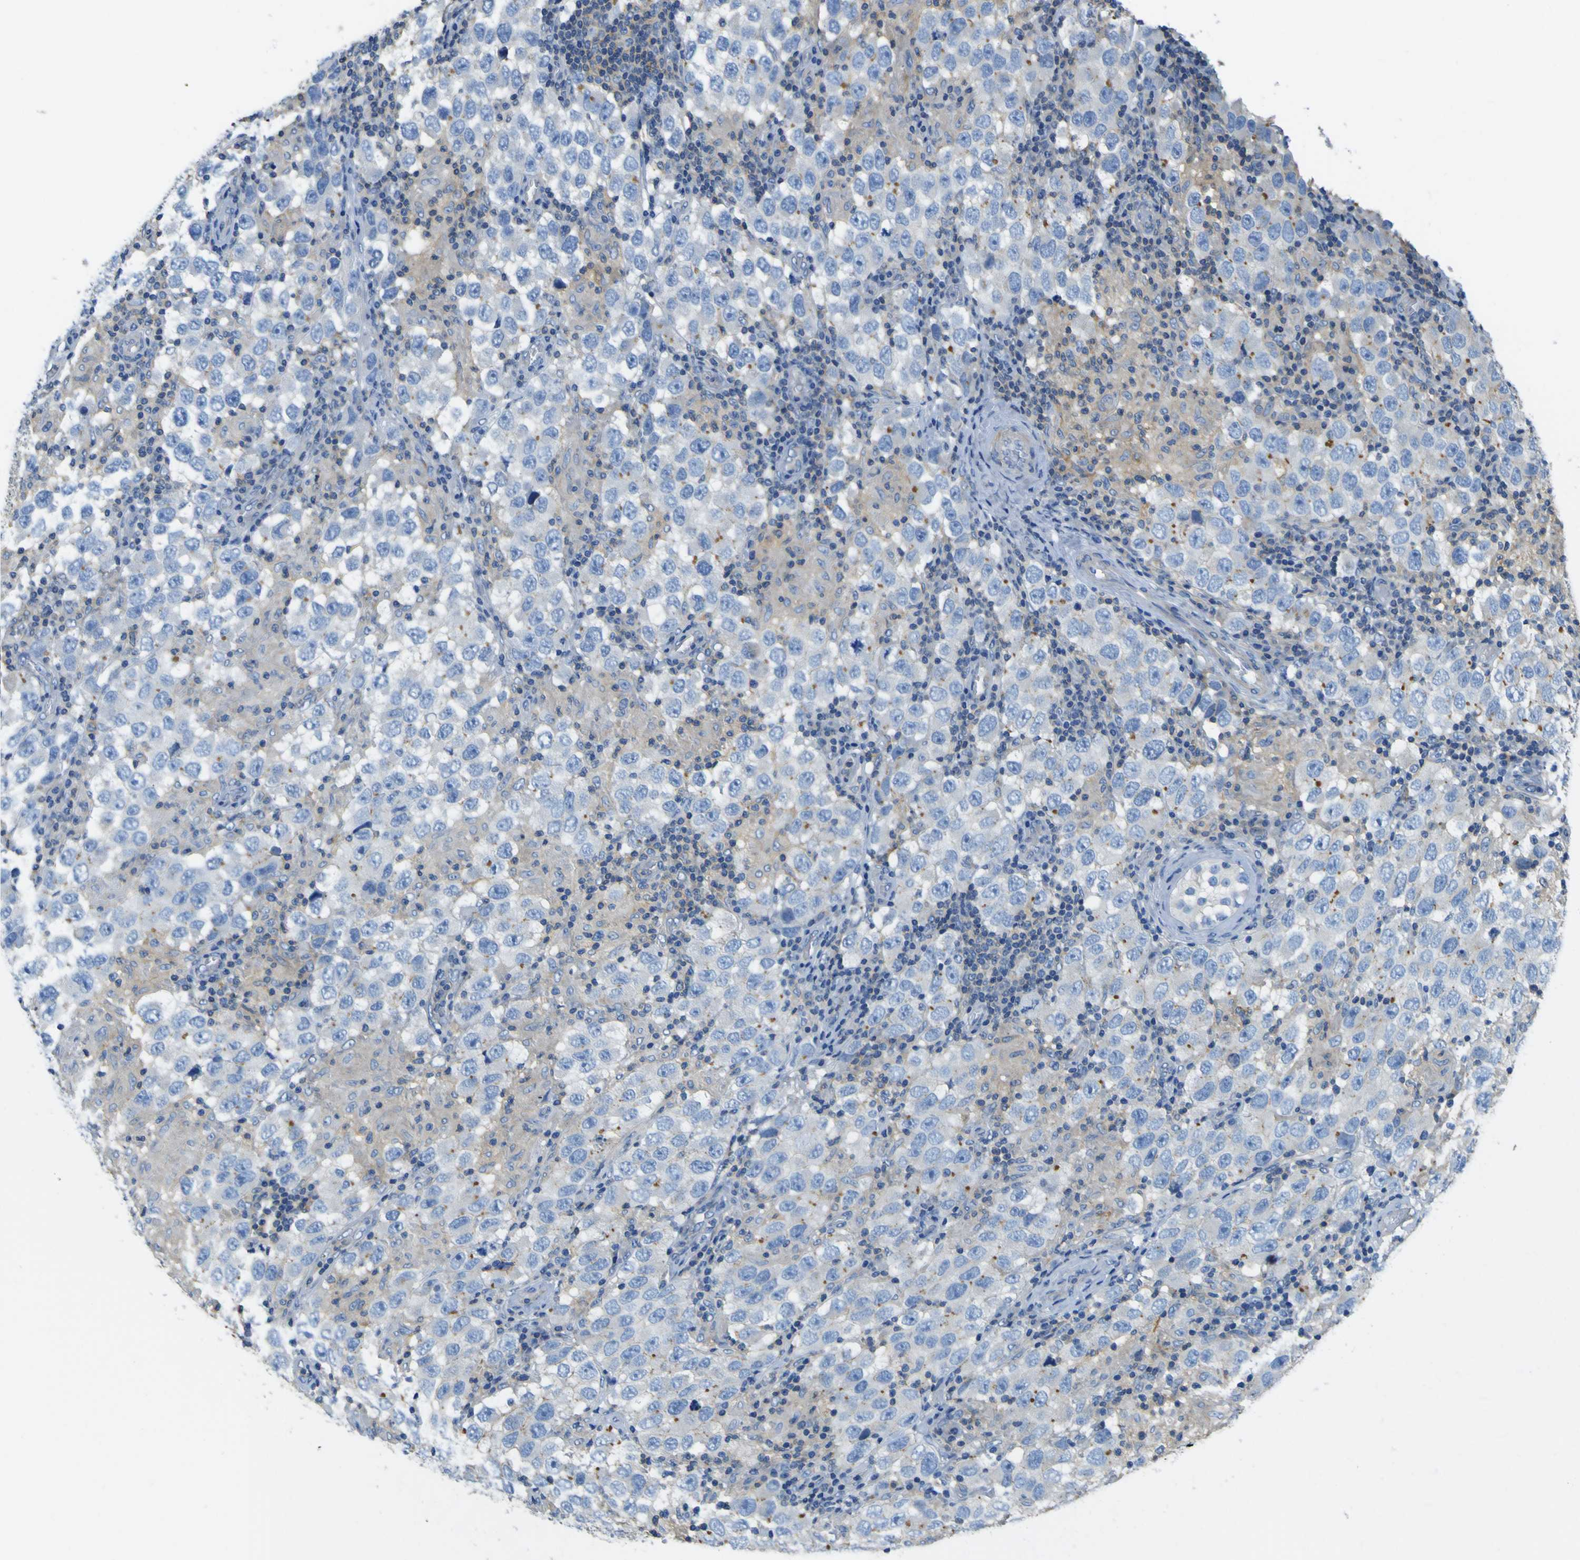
{"staining": {"intensity": "negative", "quantity": "none", "location": "none"}, "tissue": "testis cancer", "cell_type": "Tumor cells", "image_type": "cancer", "snomed": [{"axis": "morphology", "description": "Carcinoma, Embryonal, NOS"}, {"axis": "topography", "description": "Testis"}], "caption": "This micrograph is of embryonal carcinoma (testis) stained with immunohistochemistry (IHC) to label a protein in brown with the nuclei are counter-stained blue. There is no staining in tumor cells.", "gene": "OGN", "patient": {"sex": "male", "age": 21}}